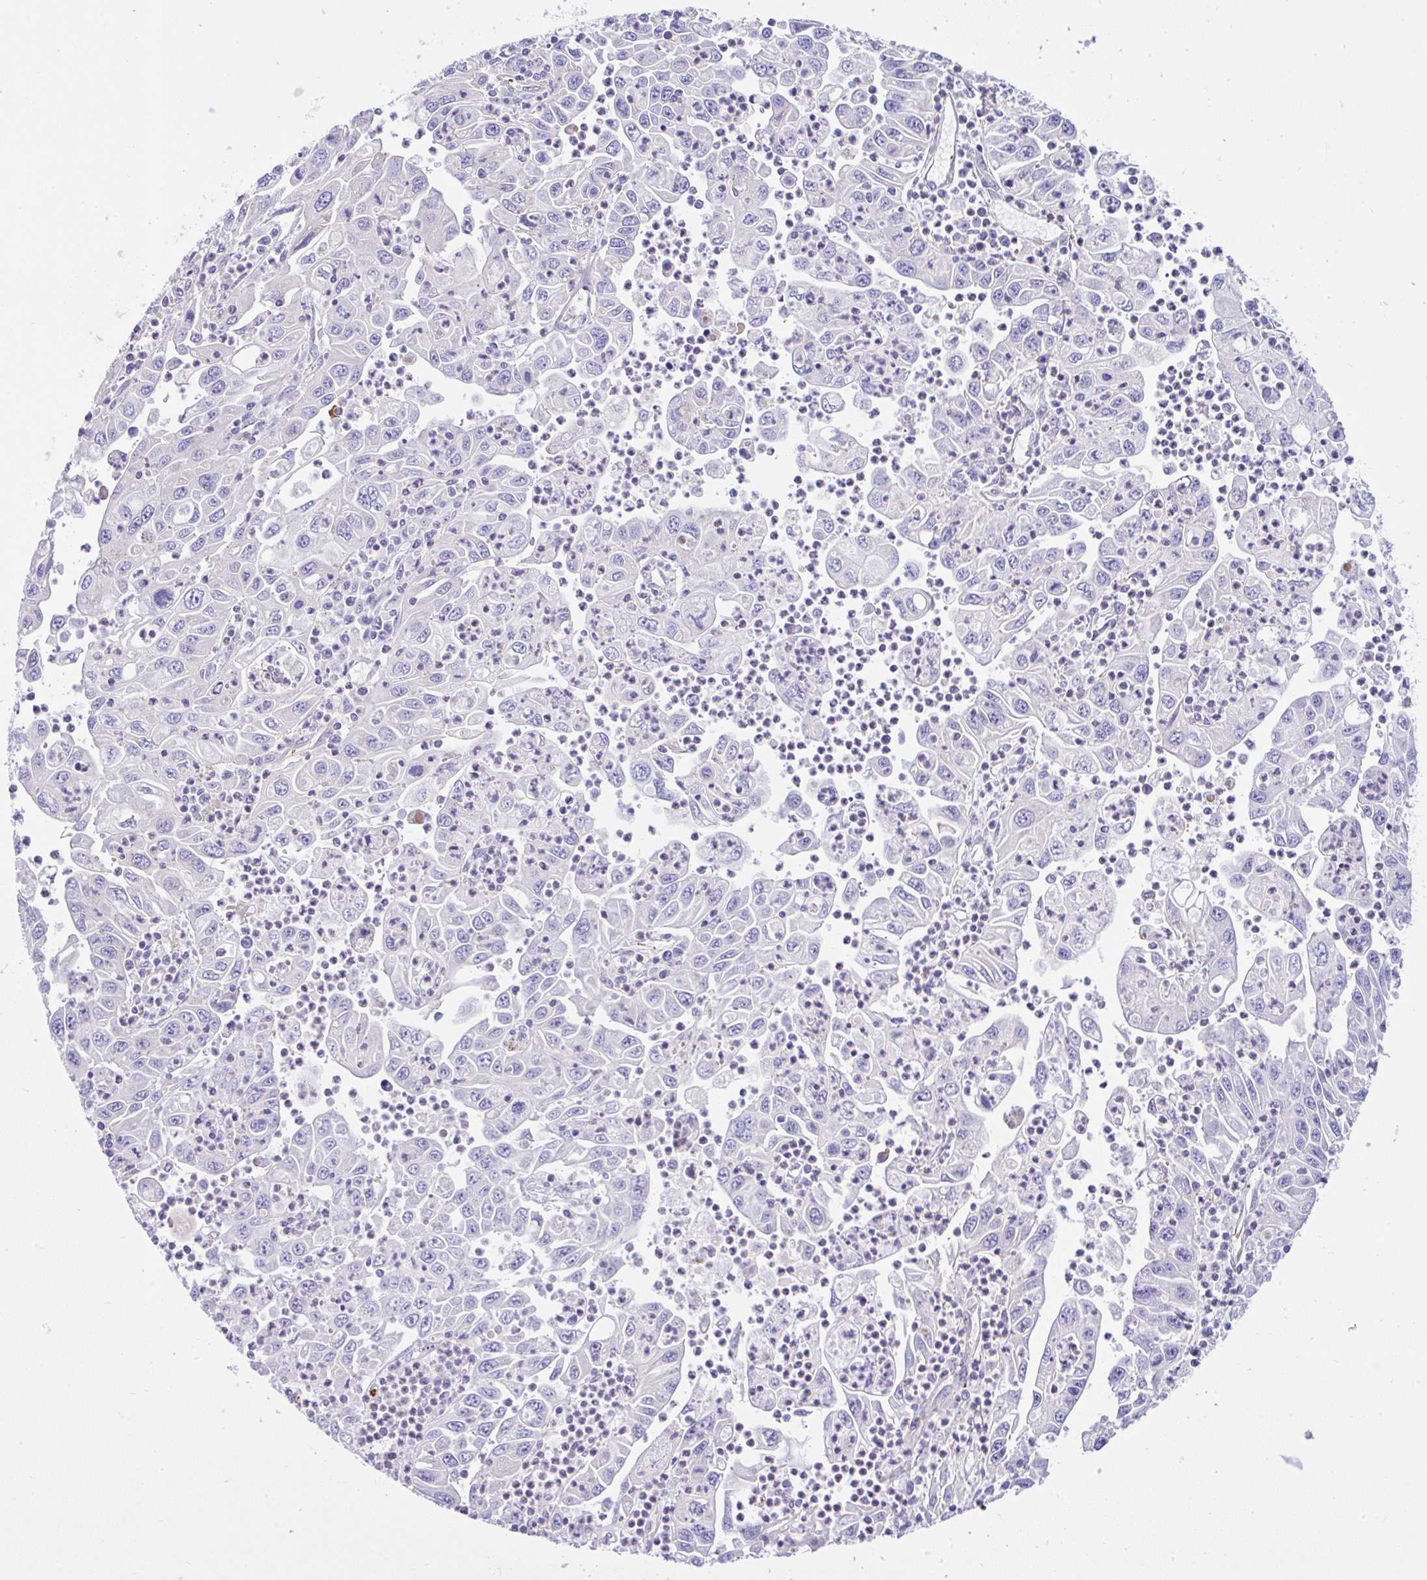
{"staining": {"intensity": "negative", "quantity": "none", "location": "none"}, "tissue": "endometrial cancer", "cell_type": "Tumor cells", "image_type": "cancer", "snomed": [{"axis": "morphology", "description": "Adenocarcinoma, NOS"}, {"axis": "topography", "description": "Uterus"}], "caption": "The image shows no significant positivity in tumor cells of endometrial cancer (adenocarcinoma).", "gene": "CCDC142", "patient": {"sex": "female", "age": 62}}